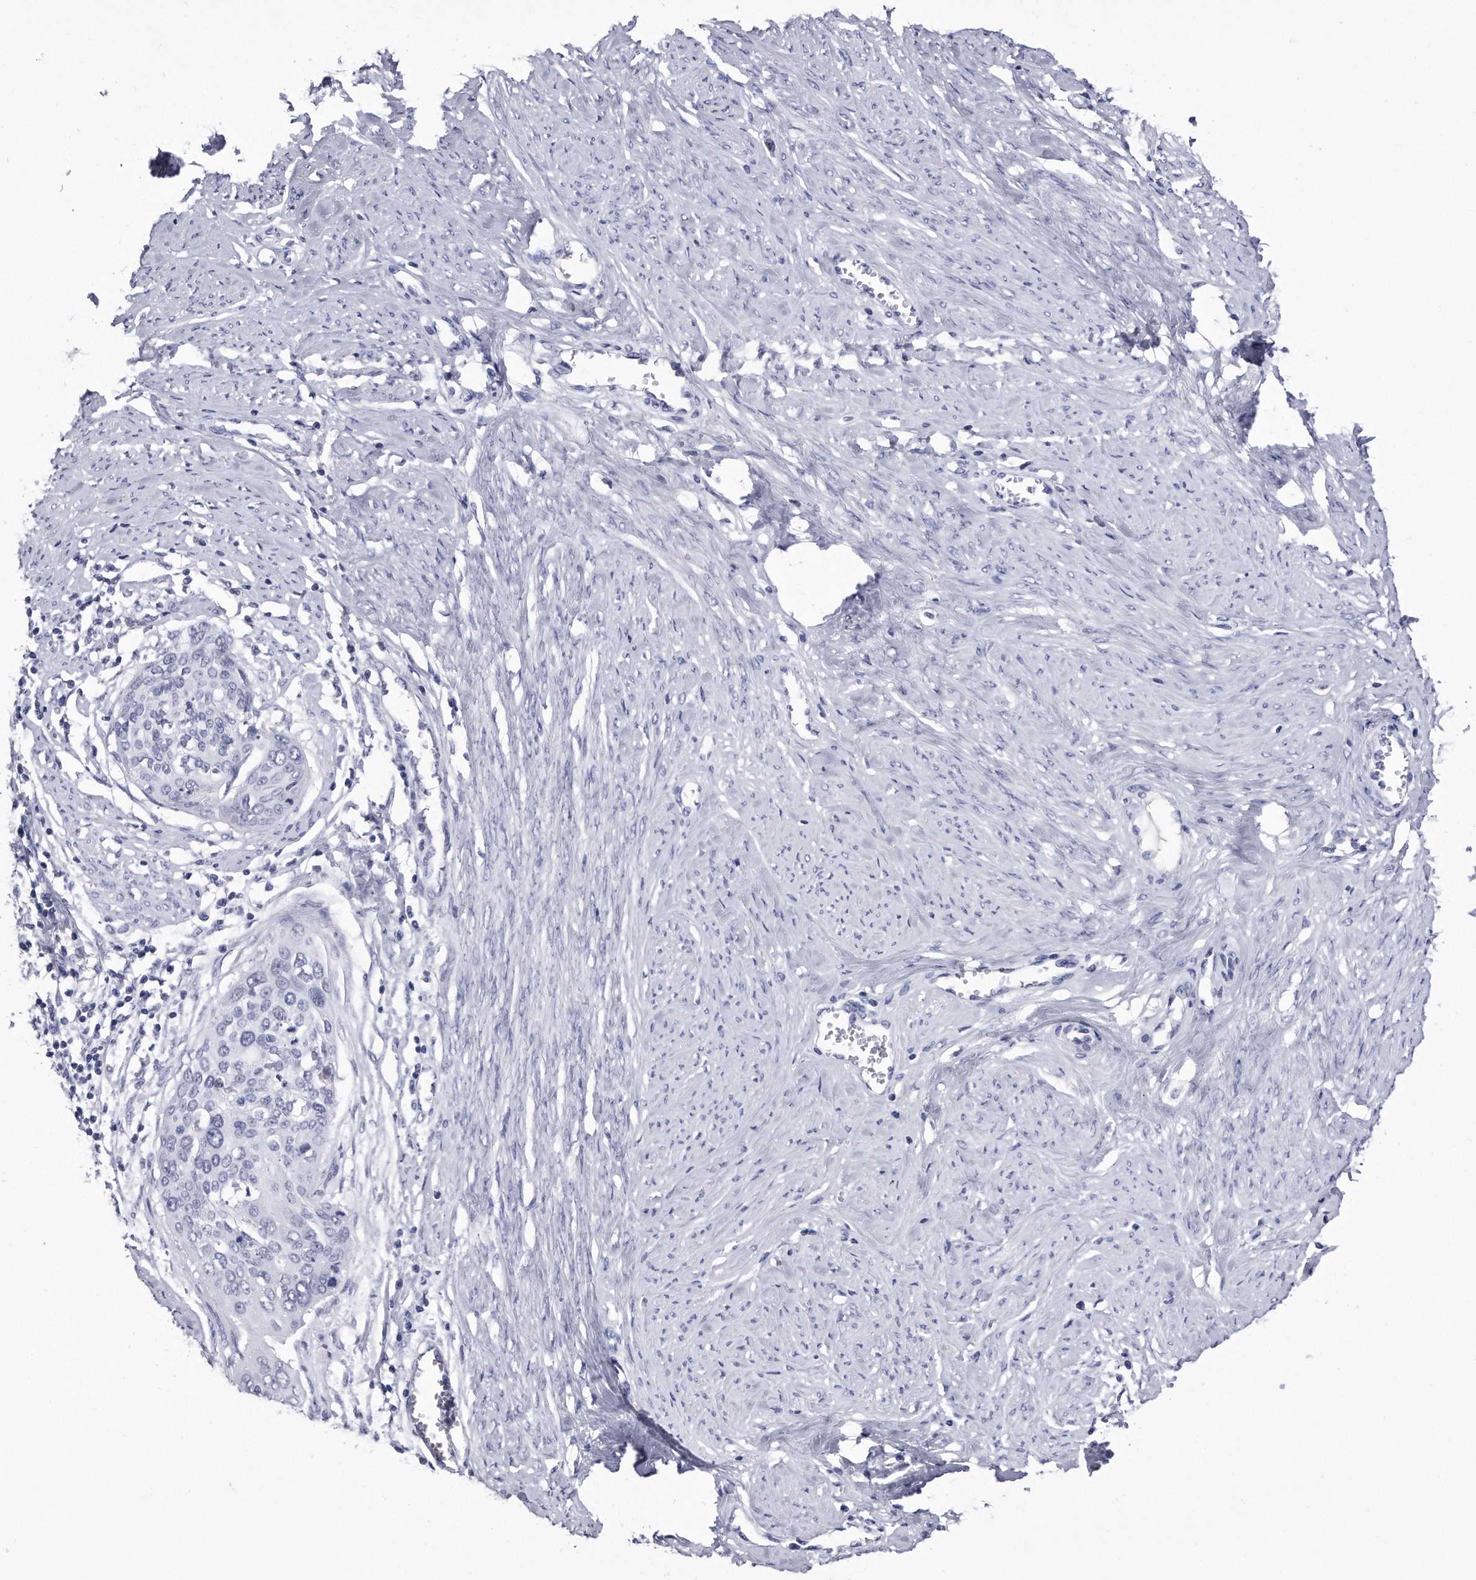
{"staining": {"intensity": "negative", "quantity": "none", "location": "none"}, "tissue": "cervical cancer", "cell_type": "Tumor cells", "image_type": "cancer", "snomed": [{"axis": "morphology", "description": "Squamous cell carcinoma, NOS"}, {"axis": "topography", "description": "Cervix"}], "caption": "This is a image of immunohistochemistry (IHC) staining of squamous cell carcinoma (cervical), which shows no expression in tumor cells.", "gene": "KCTD8", "patient": {"sex": "female", "age": 37}}